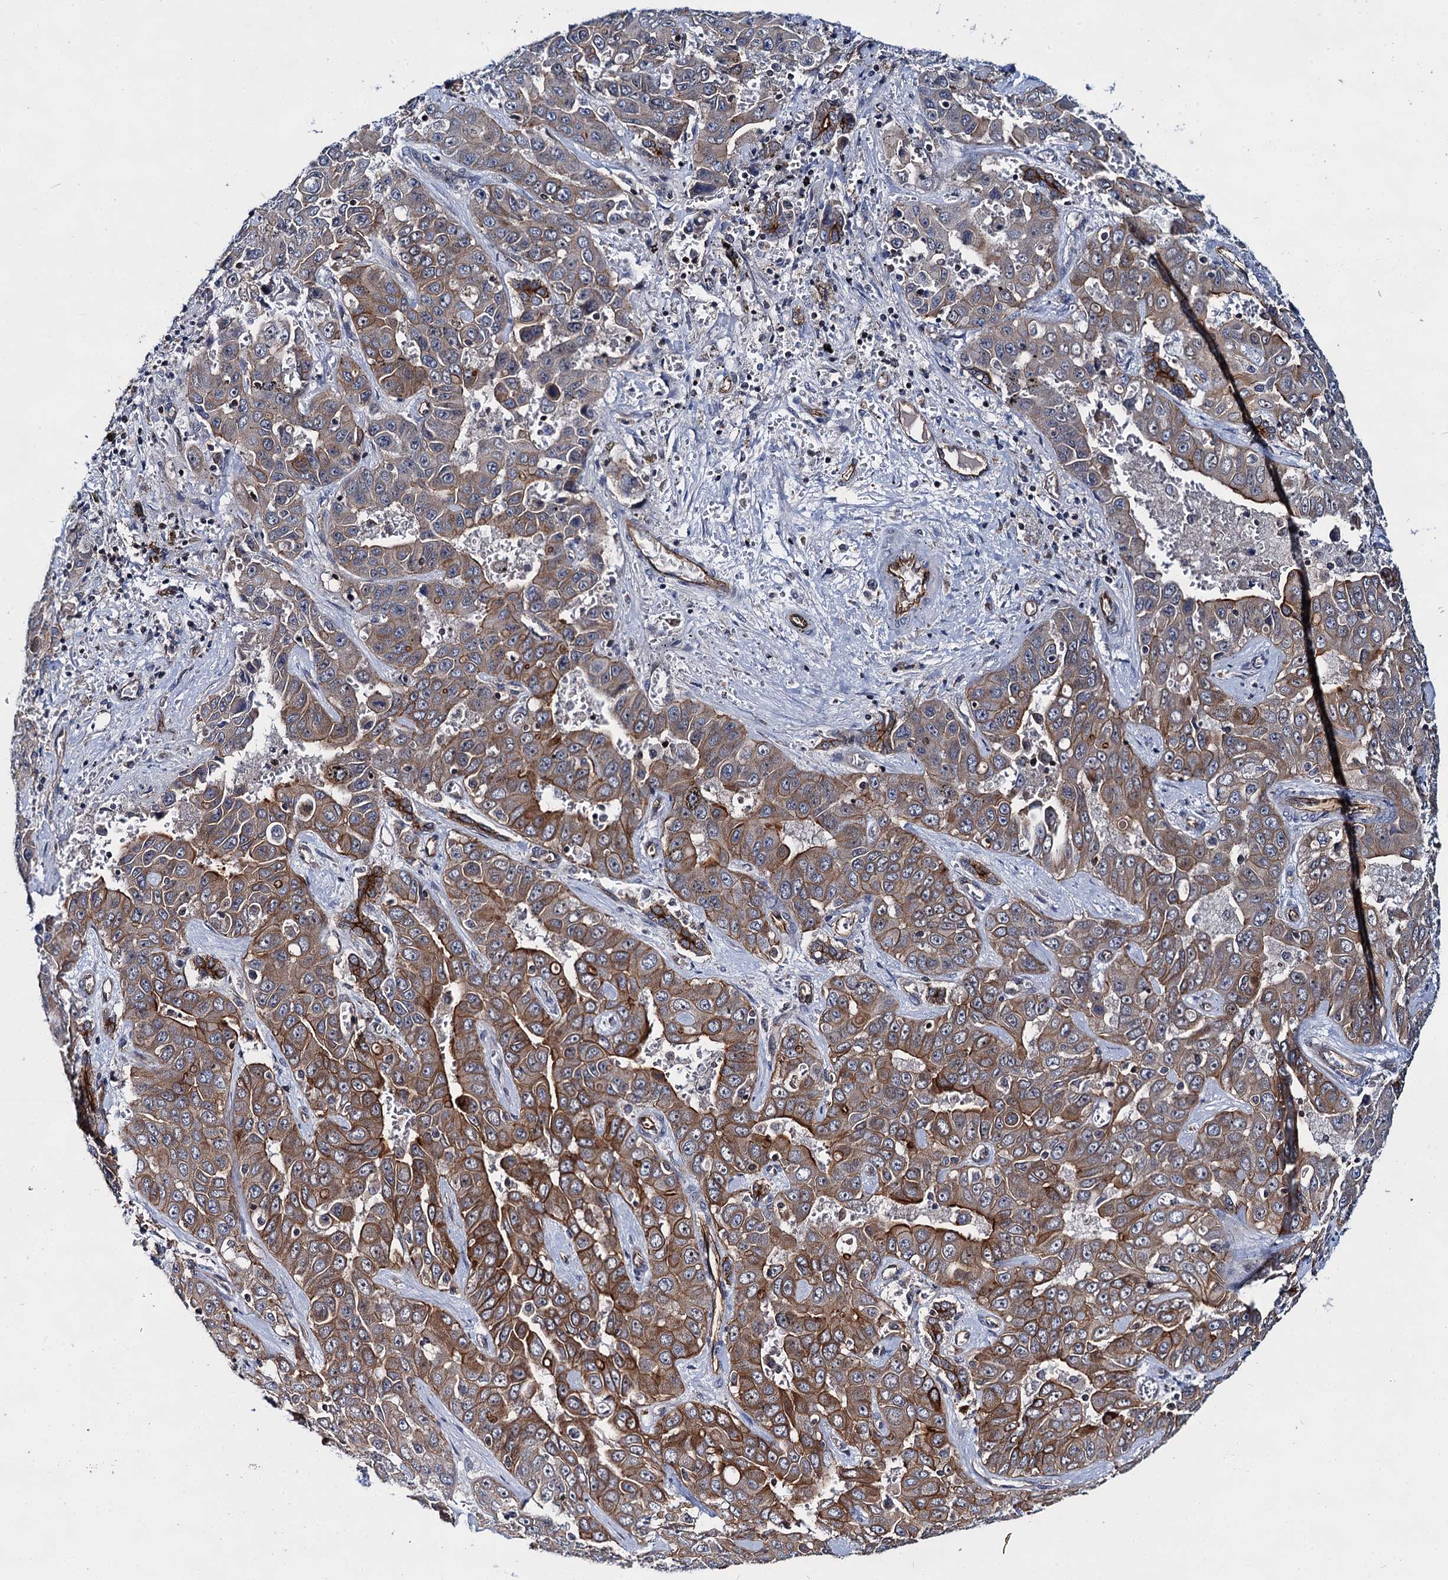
{"staining": {"intensity": "moderate", "quantity": ">75%", "location": "cytoplasmic/membranous"}, "tissue": "liver cancer", "cell_type": "Tumor cells", "image_type": "cancer", "snomed": [{"axis": "morphology", "description": "Cholangiocarcinoma"}, {"axis": "topography", "description": "Liver"}], "caption": "Protein staining of liver cholangiocarcinoma tissue demonstrates moderate cytoplasmic/membranous positivity in about >75% of tumor cells.", "gene": "ABLIM1", "patient": {"sex": "female", "age": 52}}